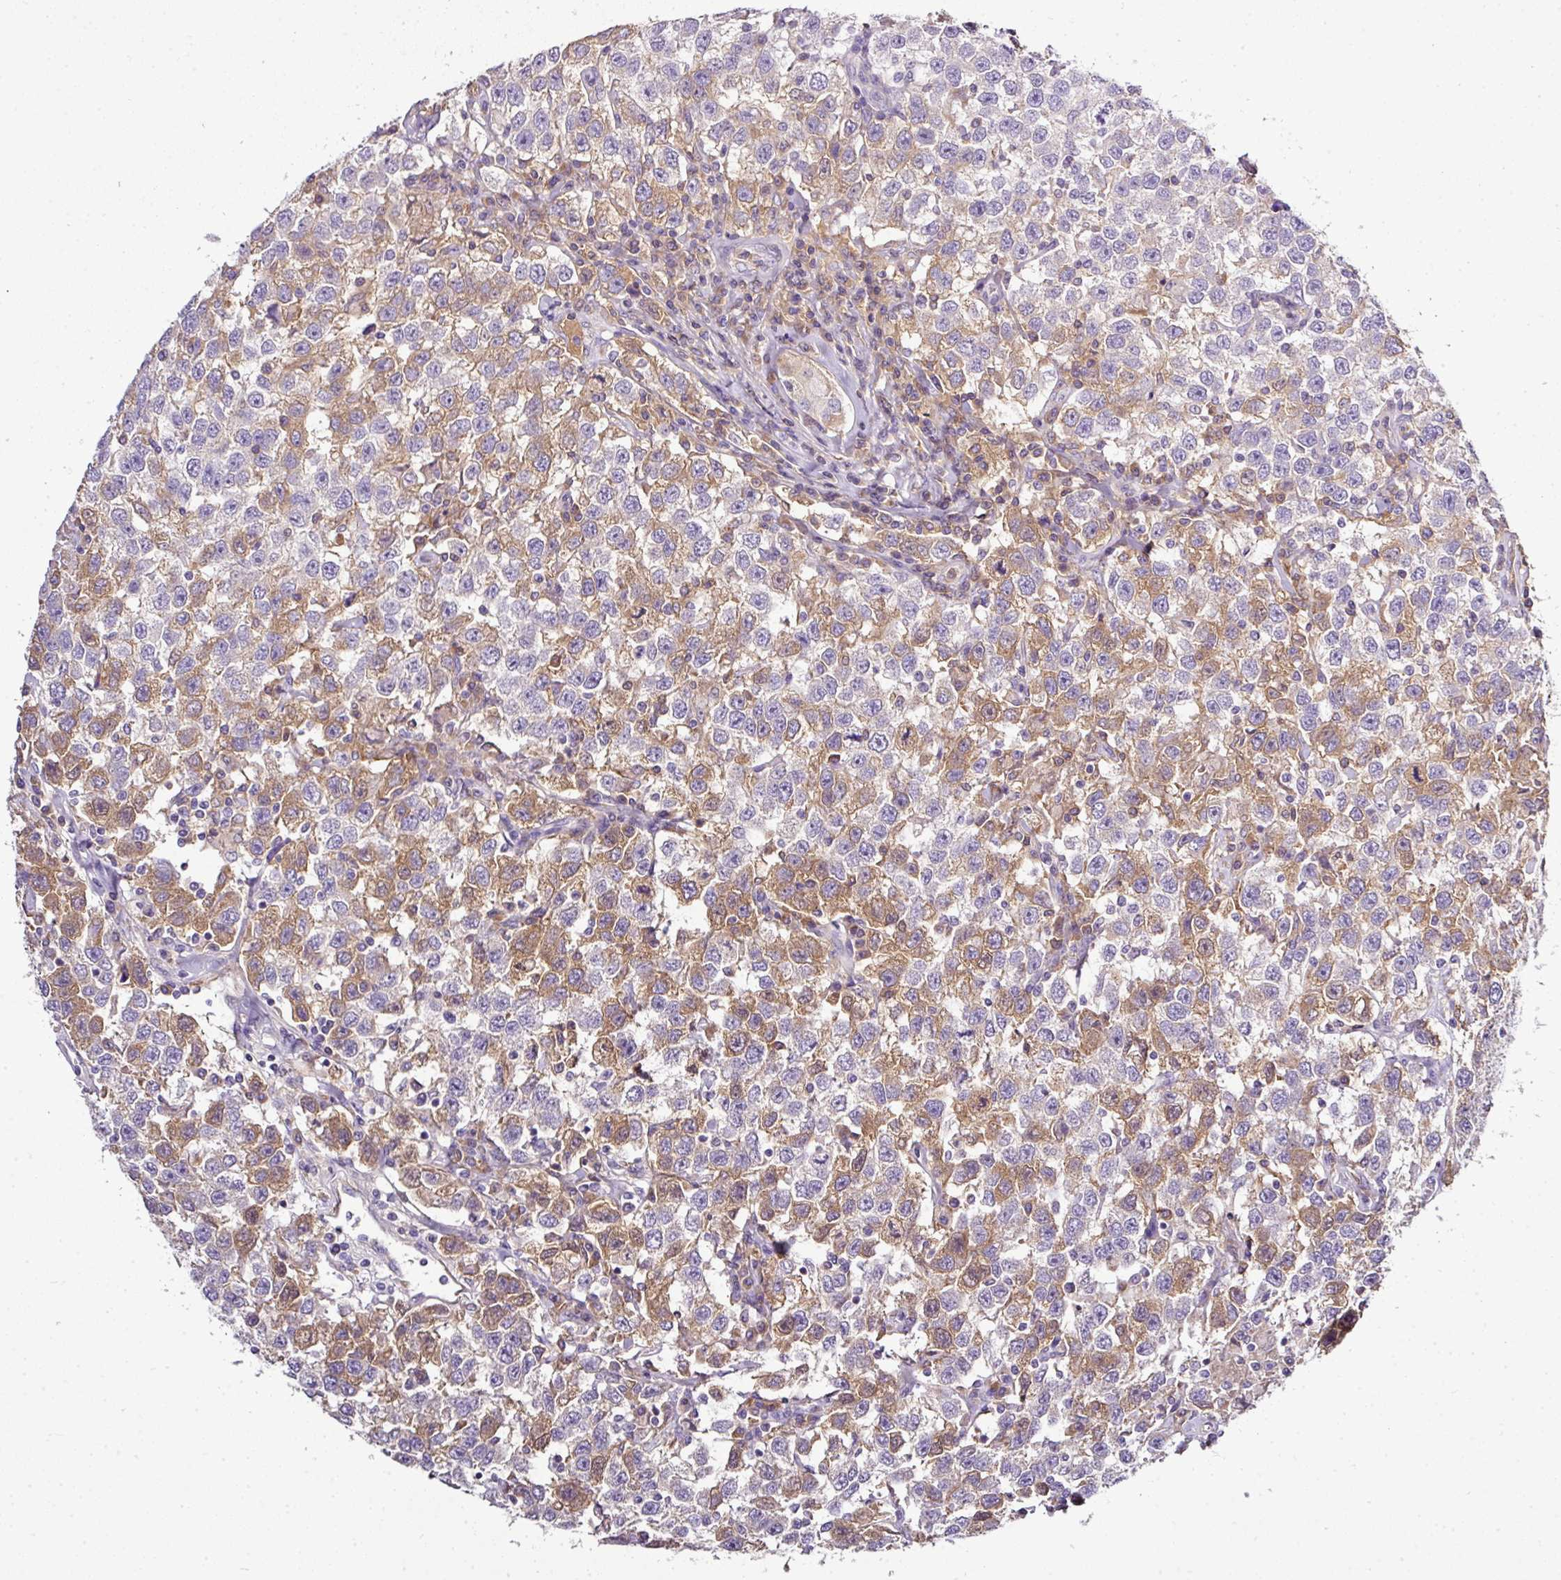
{"staining": {"intensity": "moderate", "quantity": "25%-75%", "location": "cytoplasmic/membranous"}, "tissue": "testis cancer", "cell_type": "Tumor cells", "image_type": "cancer", "snomed": [{"axis": "morphology", "description": "Seminoma, NOS"}, {"axis": "topography", "description": "Testis"}], "caption": "Protein expression analysis of human testis cancer reveals moderate cytoplasmic/membranous staining in approximately 25%-75% of tumor cells.", "gene": "CAB39L", "patient": {"sex": "male", "age": 41}}